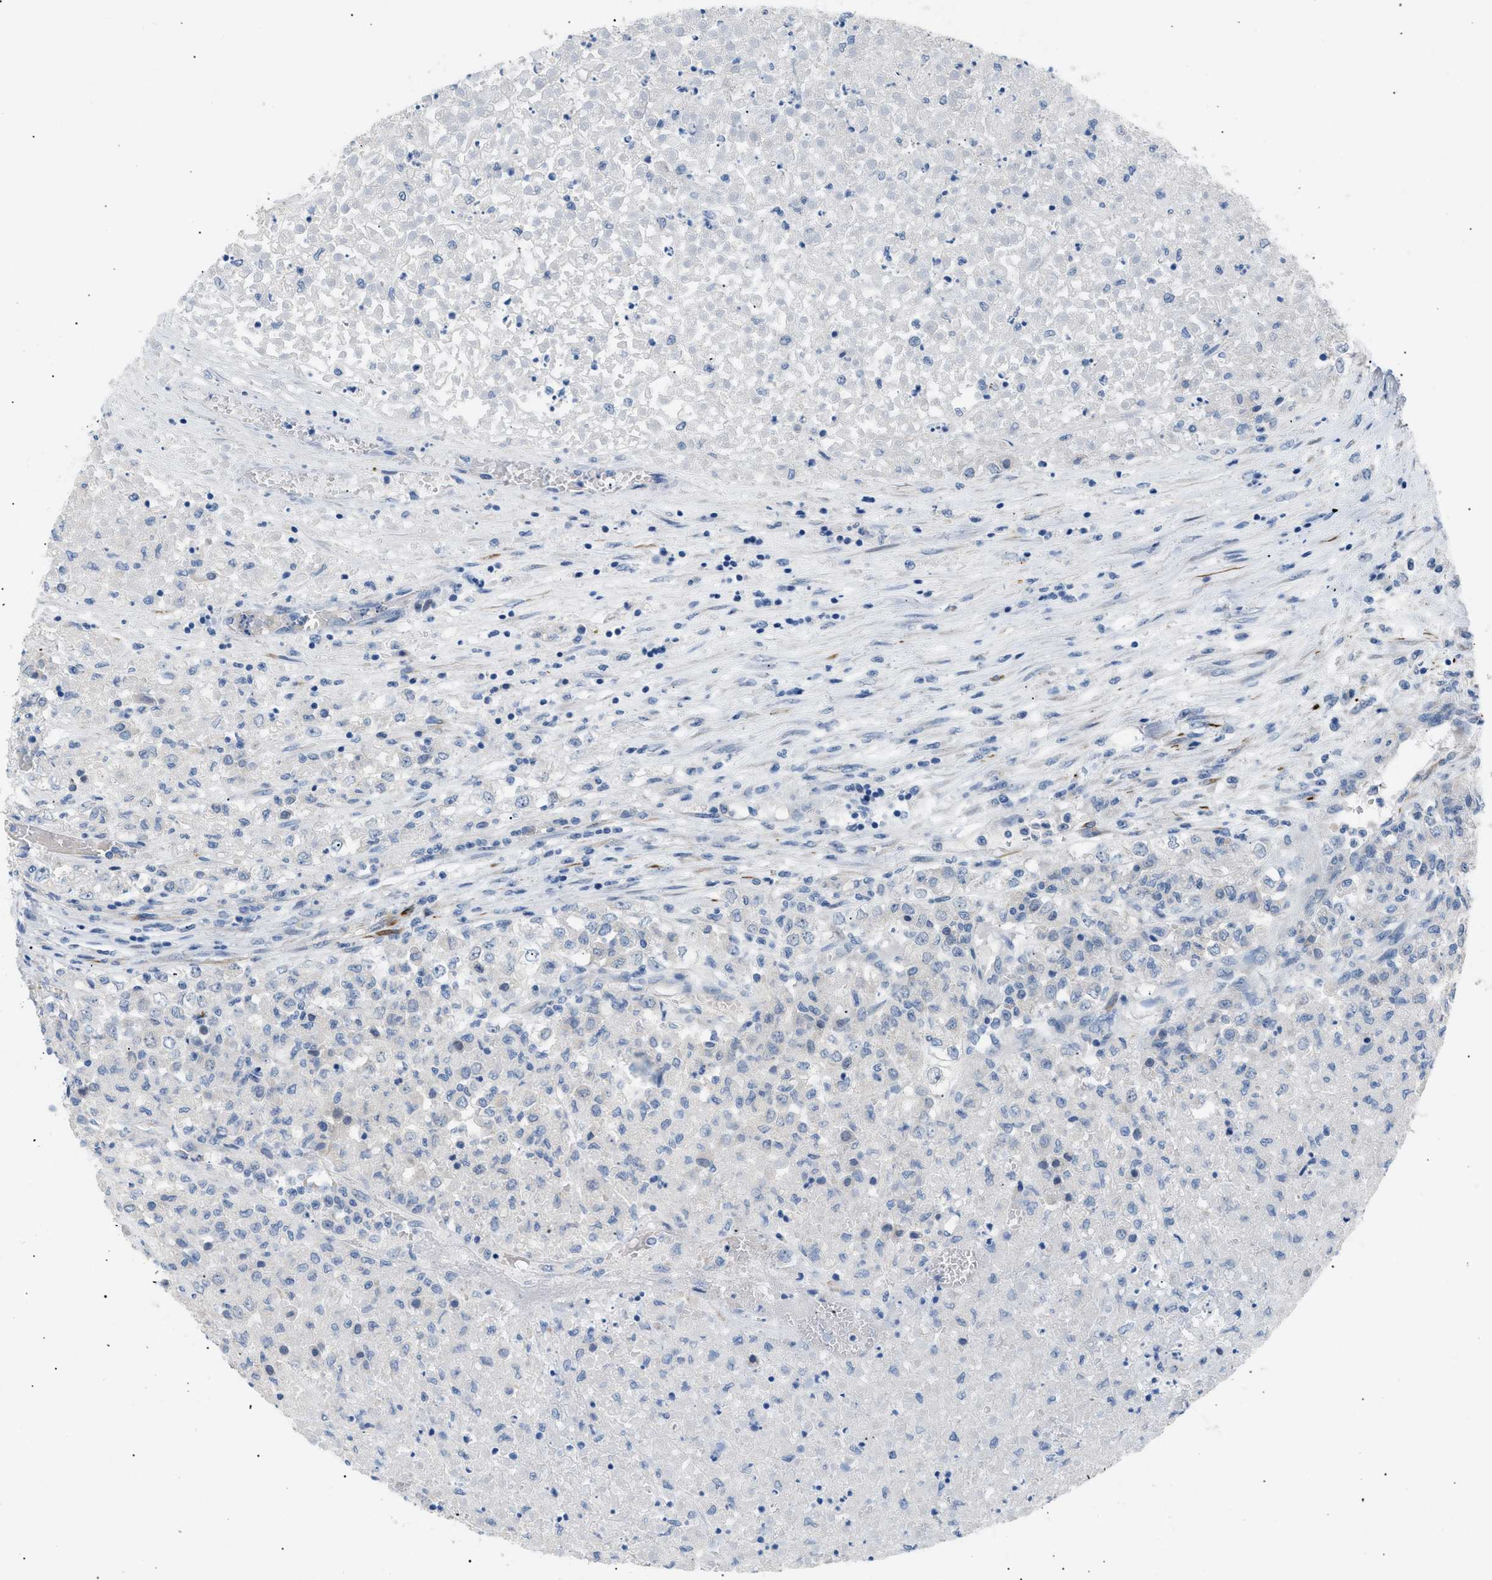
{"staining": {"intensity": "negative", "quantity": "none", "location": "none"}, "tissue": "renal cancer", "cell_type": "Tumor cells", "image_type": "cancer", "snomed": [{"axis": "morphology", "description": "Adenocarcinoma, NOS"}, {"axis": "topography", "description": "Kidney"}], "caption": "Photomicrograph shows no significant protein expression in tumor cells of renal cancer (adenocarcinoma). (Stains: DAB (3,3'-diaminobenzidine) immunohistochemistry (IHC) with hematoxylin counter stain, Microscopy: brightfield microscopy at high magnification).", "gene": "ICA1", "patient": {"sex": "female", "age": 54}}